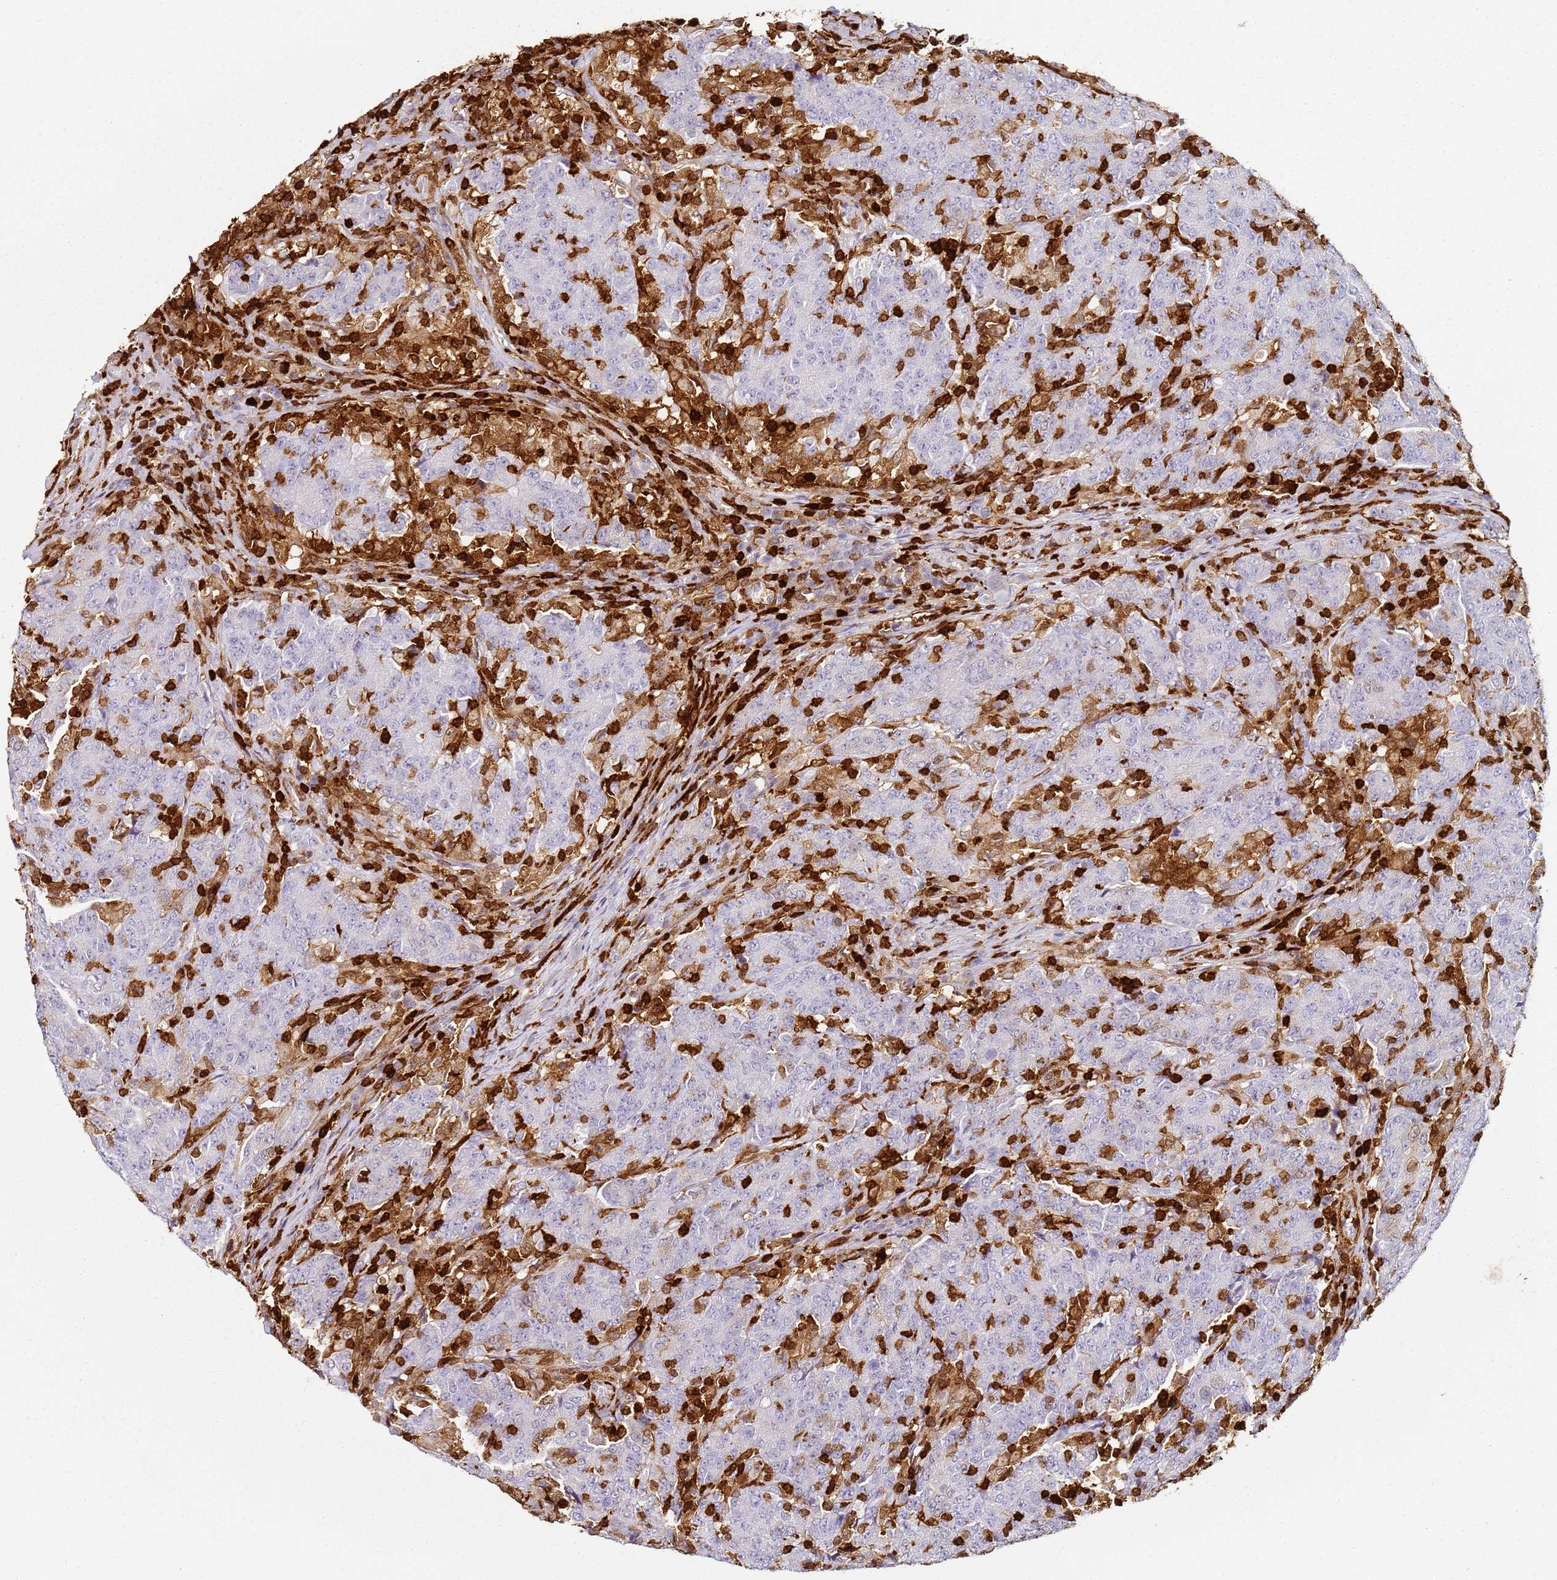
{"staining": {"intensity": "negative", "quantity": "none", "location": "none"}, "tissue": "colorectal cancer", "cell_type": "Tumor cells", "image_type": "cancer", "snomed": [{"axis": "morphology", "description": "Adenocarcinoma, NOS"}, {"axis": "topography", "description": "Colon"}], "caption": "The immunohistochemistry (IHC) histopathology image has no significant expression in tumor cells of colorectal cancer (adenocarcinoma) tissue.", "gene": "S100A4", "patient": {"sex": "female", "age": 75}}